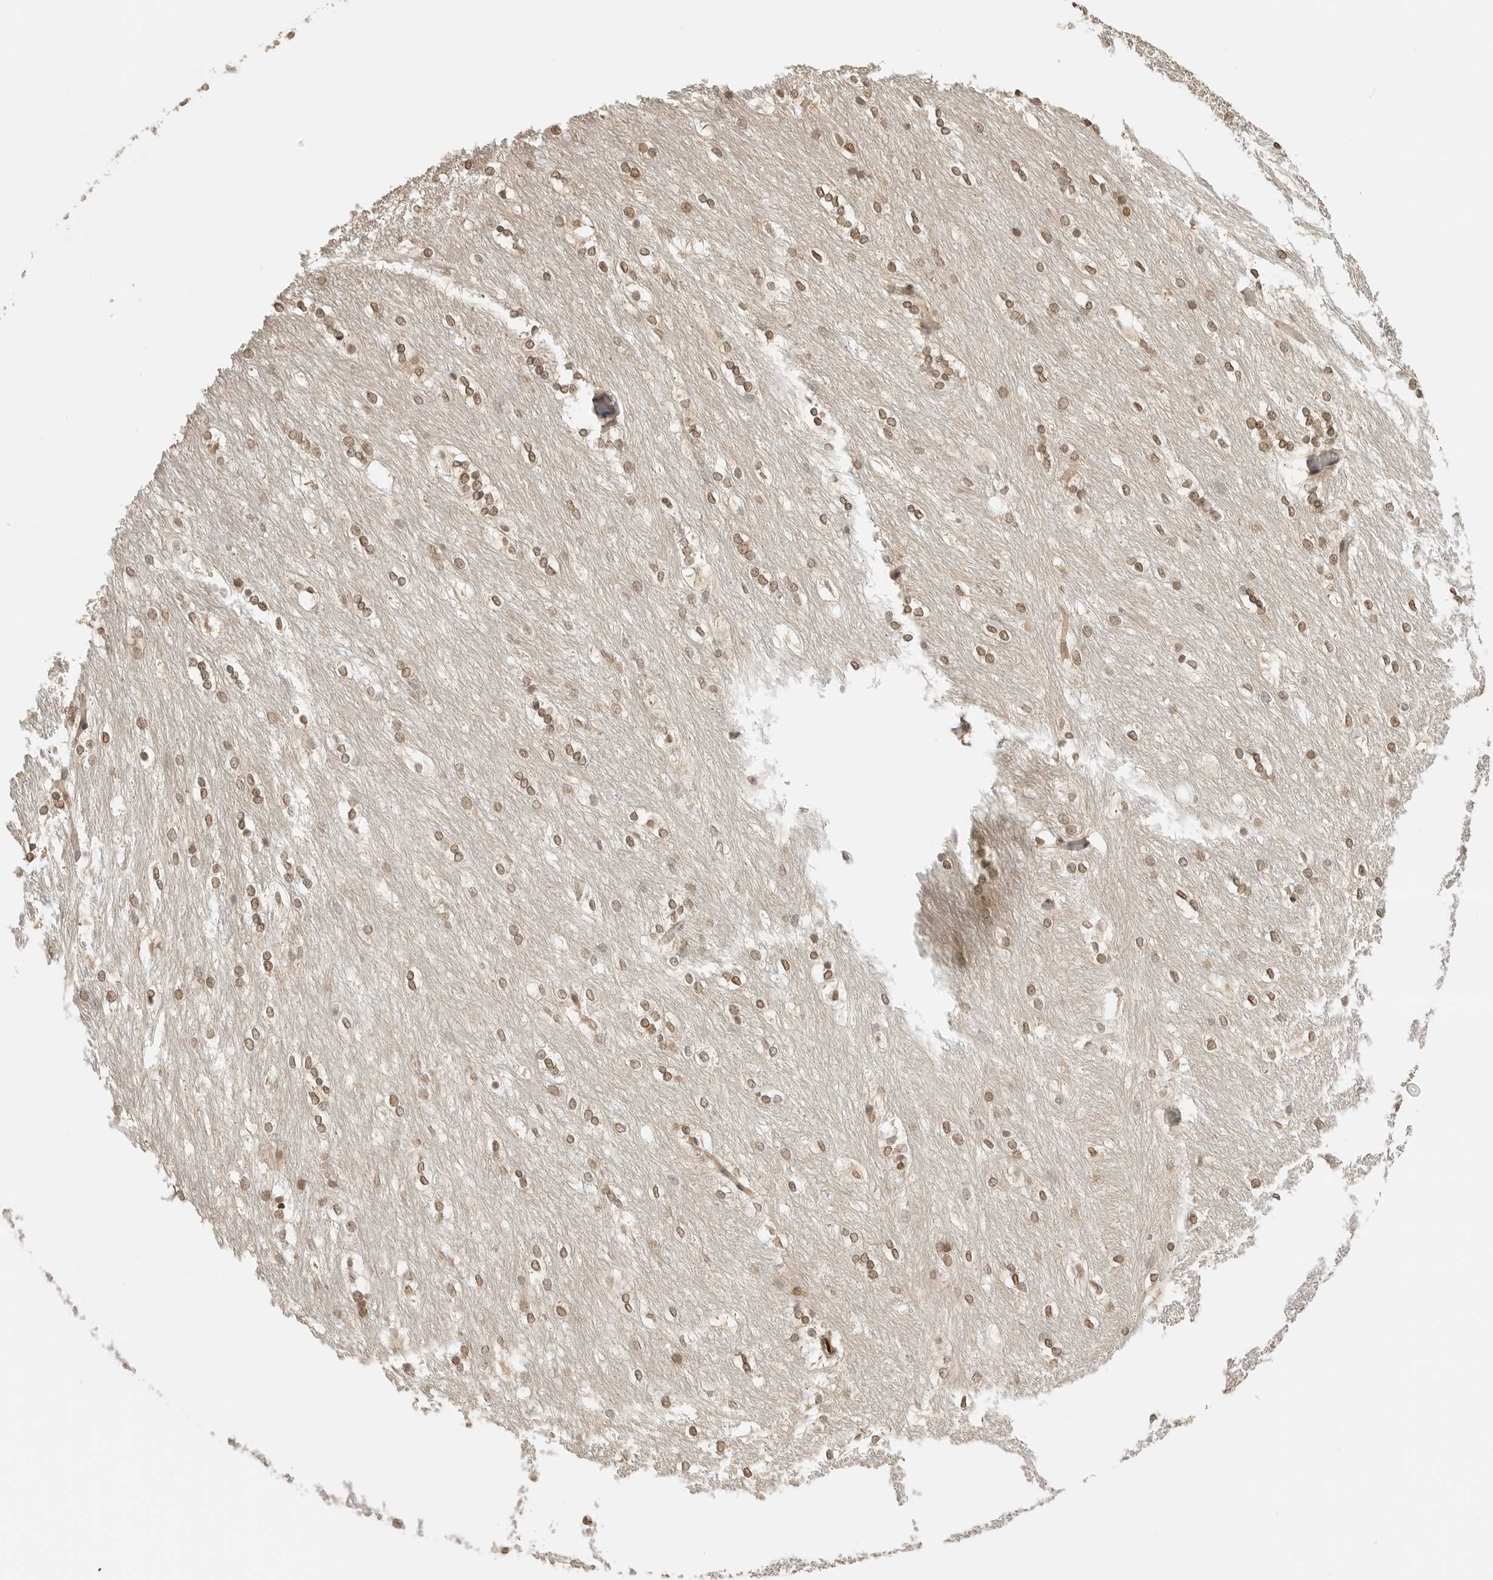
{"staining": {"intensity": "moderate", "quantity": ">75%", "location": "cytoplasmic/membranous,nuclear"}, "tissue": "caudate", "cell_type": "Glial cells", "image_type": "normal", "snomed": [{"axis": "morphology", "description": "Normal tissue, NOS"}, {"axis": "topography", "description": "Lateral ventricle wall"}], "caption": "Protein staining of benign caudate exhibits moderate cytoplasmic/membranous,nuclear staining in approximately >75% of glial cells. (IHC, brightfield microscopy, high magnification).", "gene": "POLH", "patient": {"sex": "female", "age": 19}}